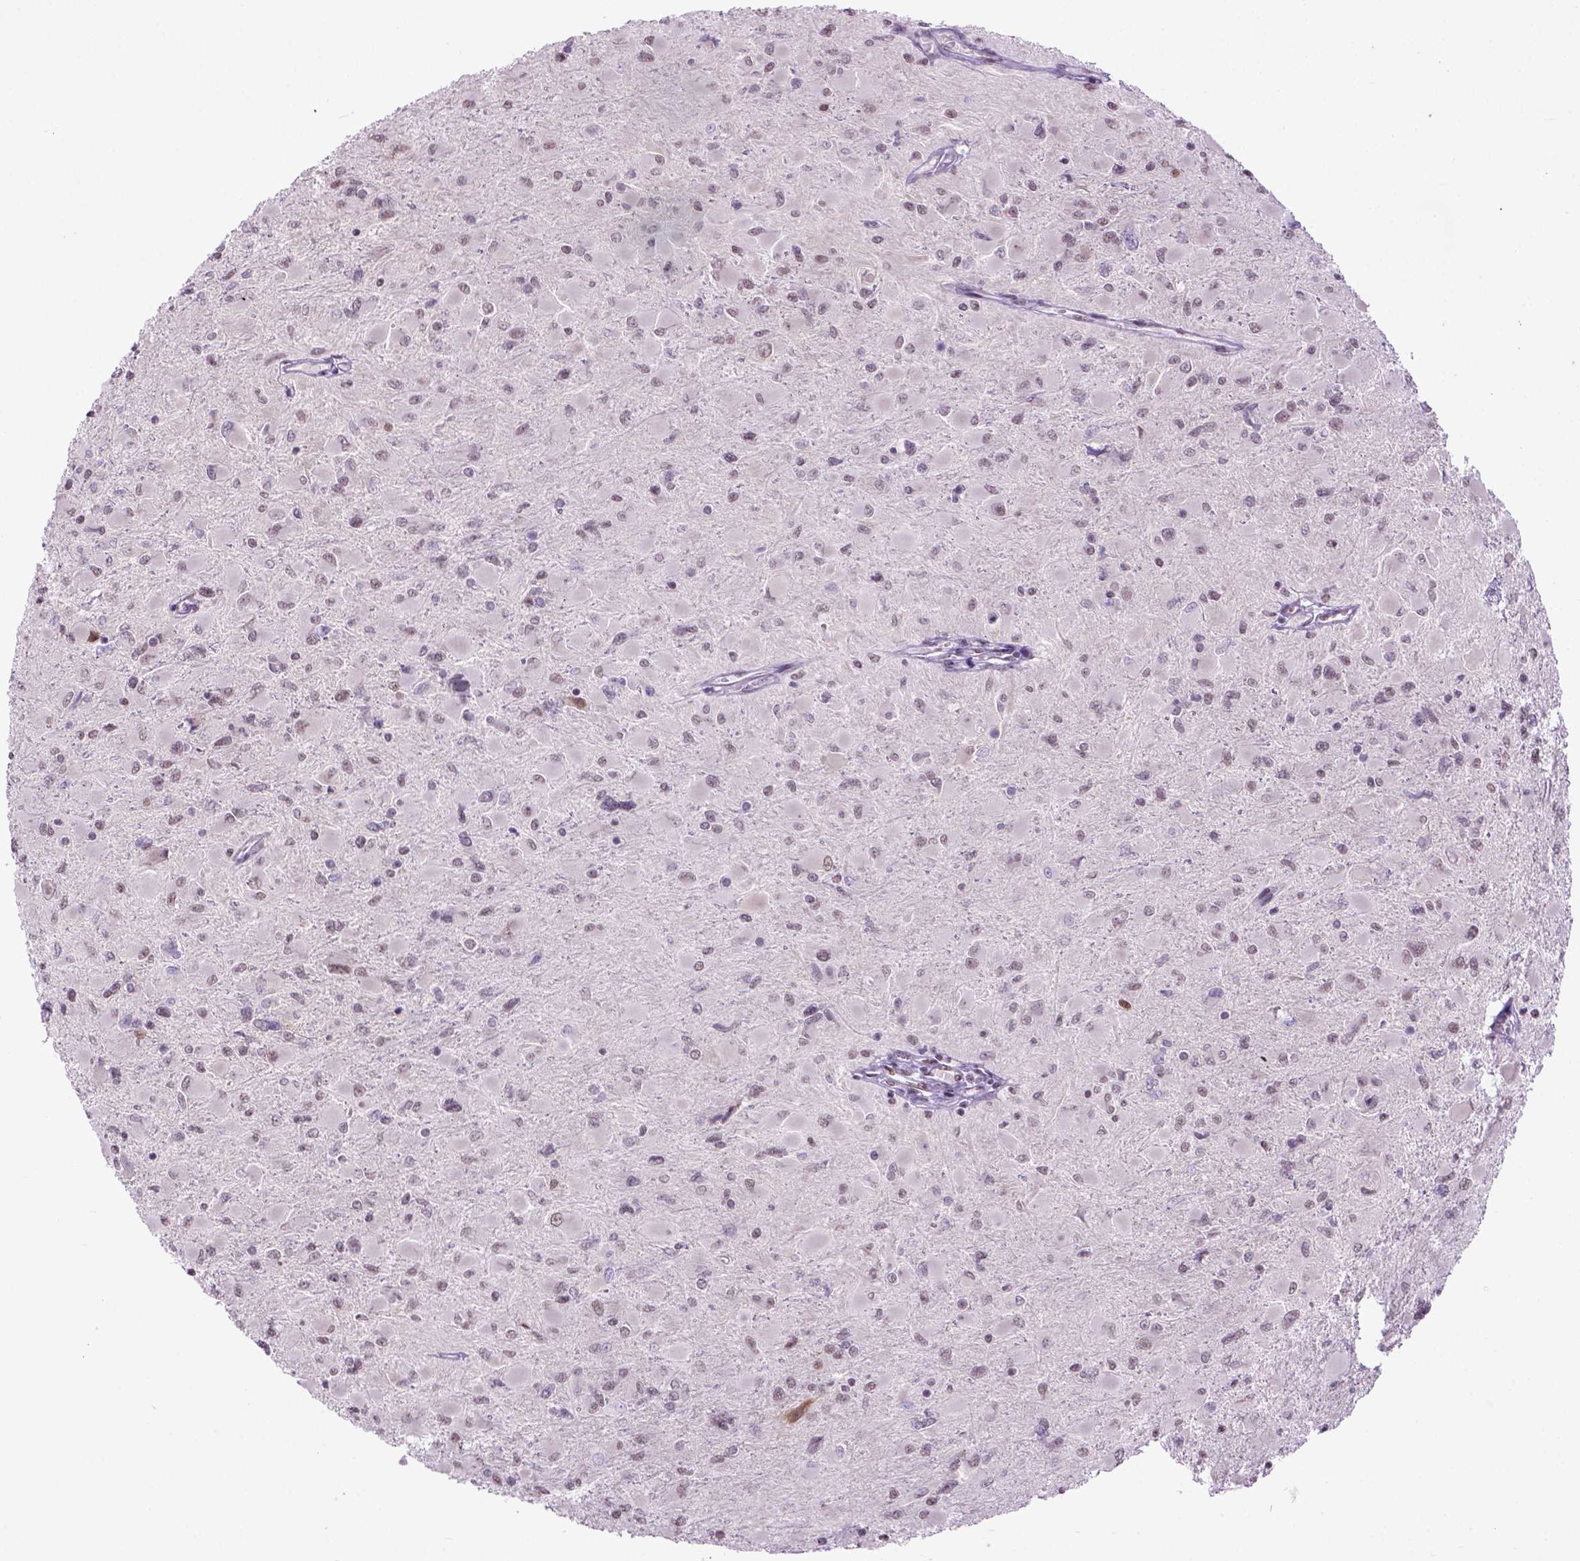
{"staining": {"intensity": "negative", "quantity": "none", "location": "none"}, "tissue": "glioma", "cell_type": "Tumor cells", "image_type": "cancer", "snomed": [{"axis": "morphology", "description": "Glioma, malignant, High grade"}, {"axis": "topography", "description": "Cerebral cortex"}], "caption": "IHC photomicrograph of glioma stained for a protein (brown), which demonstrates no expression in tumor cells.", "gene": "TBPL1", "patient": {"sex": "female", "age": 36}}